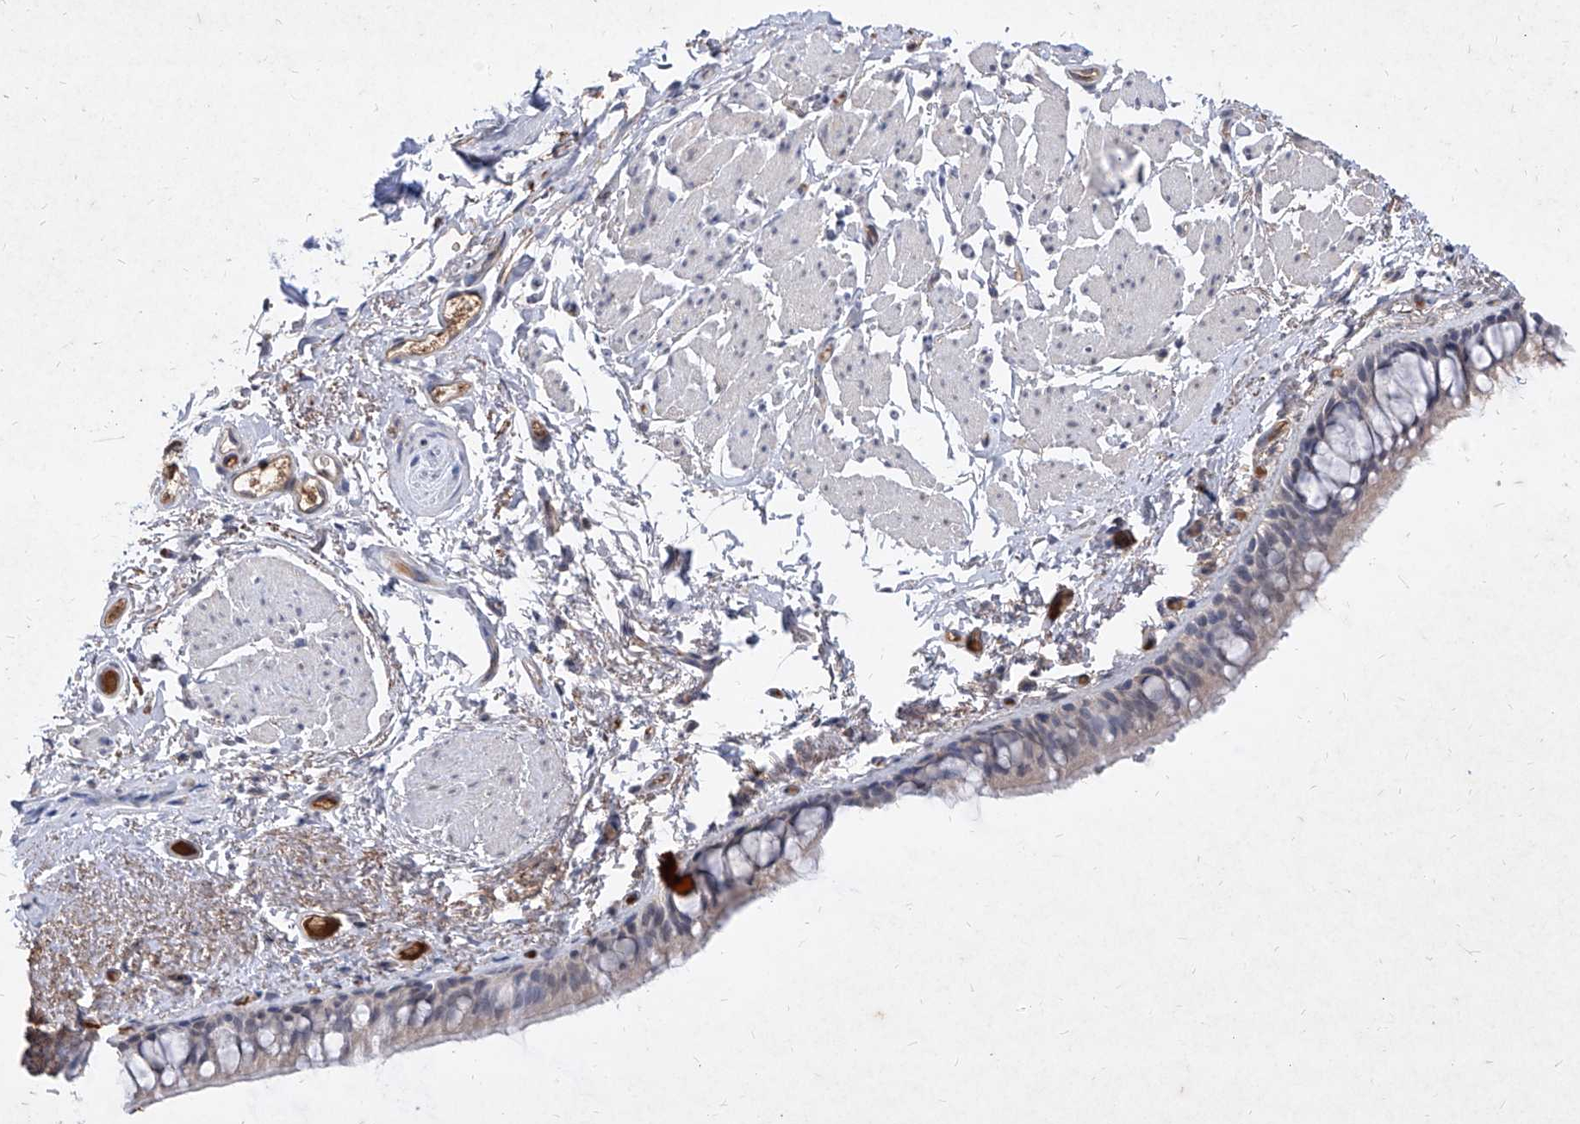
{"staining": {"intensity": "negative", "quantity": "none", "location": "none"}, "tissue": "bronchus", "cell_type": "Respiratory epithelial cells", "image_type": "normal", "snomed": [{"axis": "morphology", "description": "Normal tissue, NOS"}, {"axis": "topography", "description": "Cartilage tissue"}, {"axis": "topography", "description": "Bronchus"}], "caption": "DAB (3,3'-diaminobenzidine) immunohistochemical staining of unremarkable bronchus reveals no significant staining in respiratory epithelial cells.", "gene": "C4A", "patient": {"sex": "female", "age": 73}}